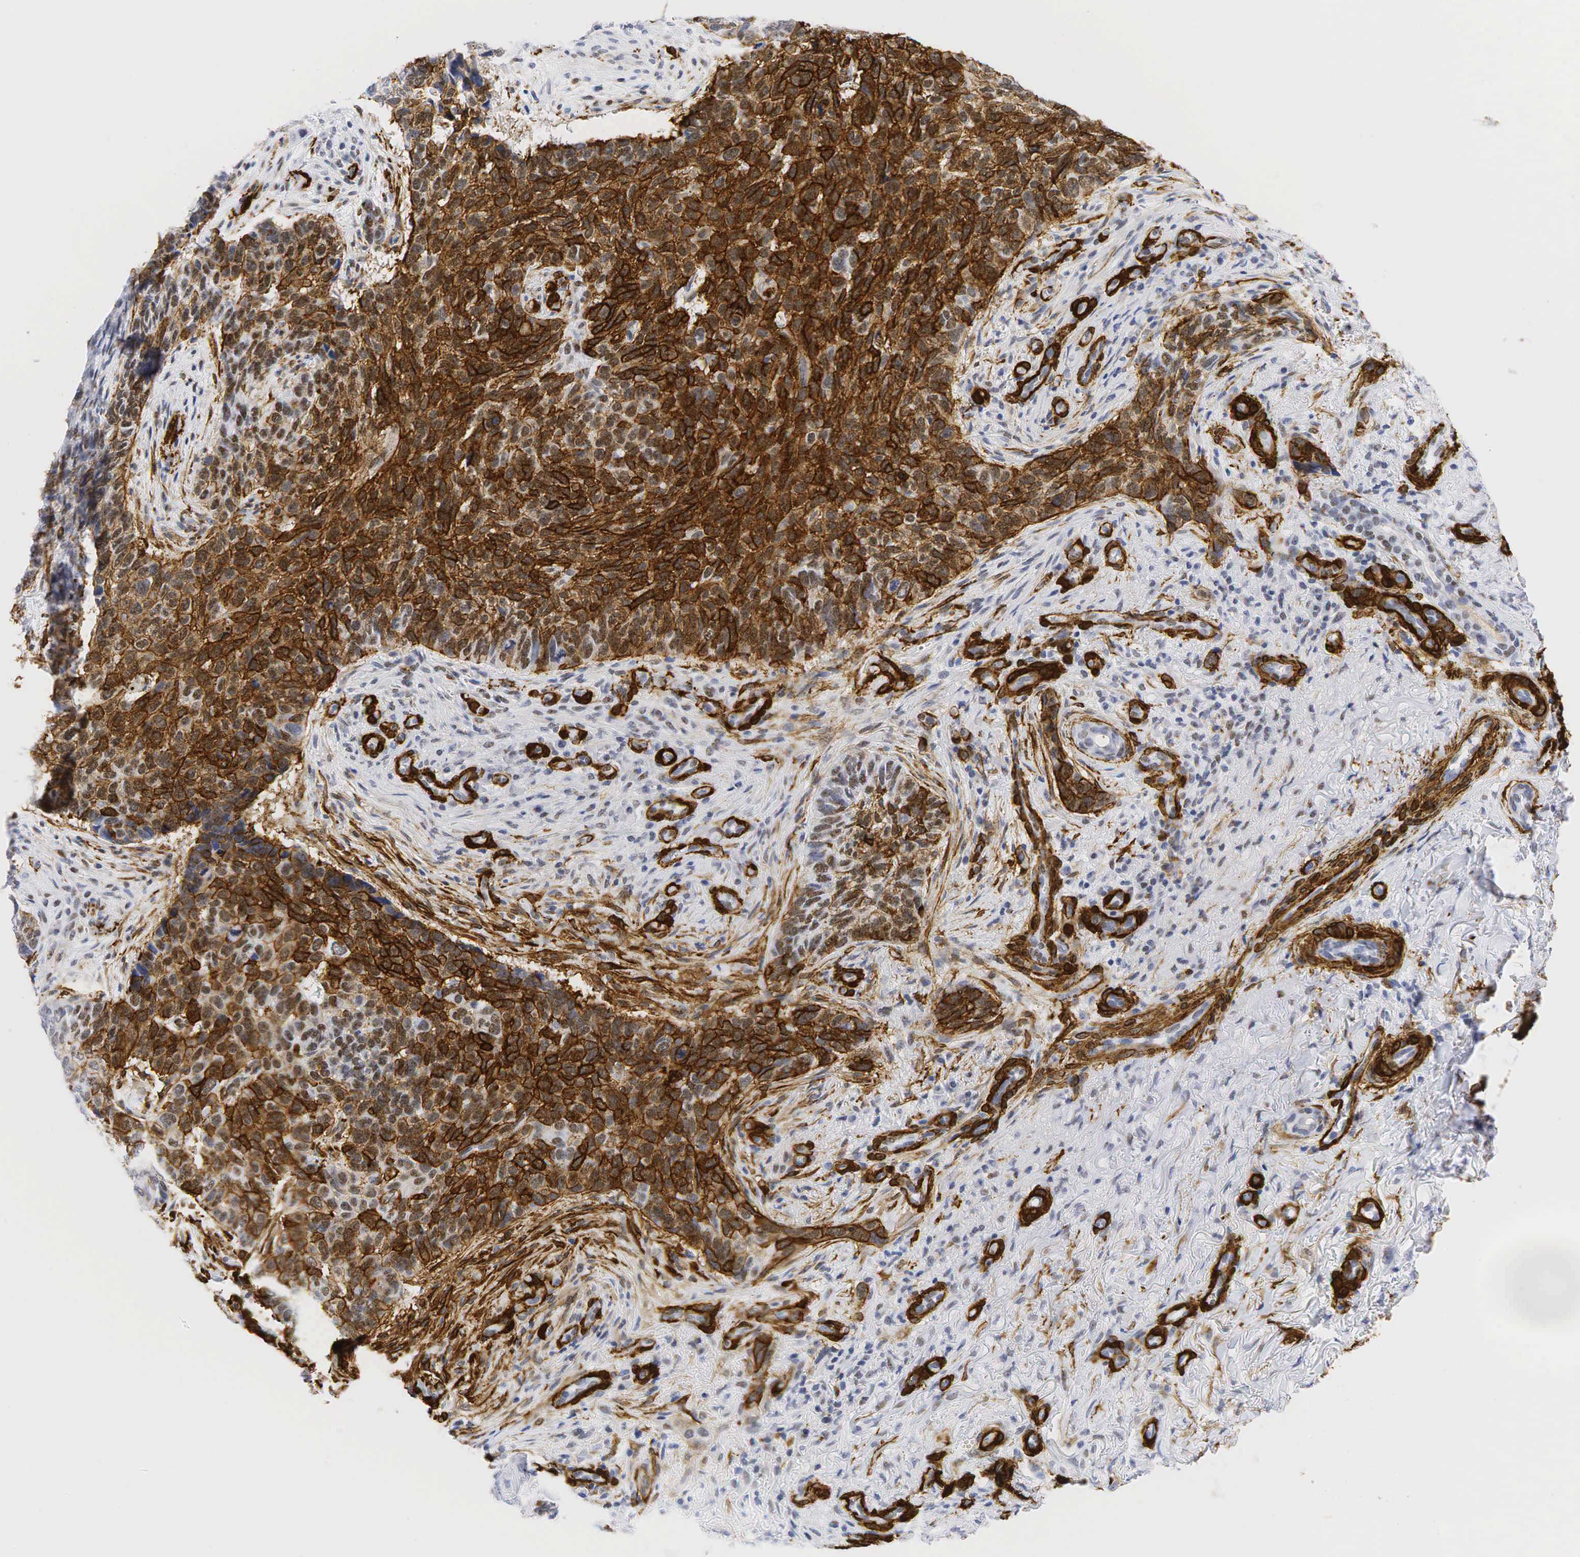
{"staining": {"intensity": "strong", "quantity": "25%-75%", "location": "cytoplasmic/membranous,nuclear"}, "tissue": "skin cancer", "cell_type": "Tumor cells", "image_type": "cancer", "snomed": [{"axis": "morphology", "description": "Normal tissue, NOS"}, {"axis": "morphology", "description": "Basal cell carcinoma"}, {"axis": "topography", "description": "Skin"}], "caption": "Brown immunohistochemical staining in human skin basal cell carcinoma demonstrates strong cytoplasmic/membranous and nuclear positivity in approximately 25%-75% of tumor cells. The staining is performed using DAB brown chromogen to label protein expression. The nuclei are counter-stained blue using hematoxylin.", "gene": "ACTA2", "patient": {"sex": "male", "age": 81}}